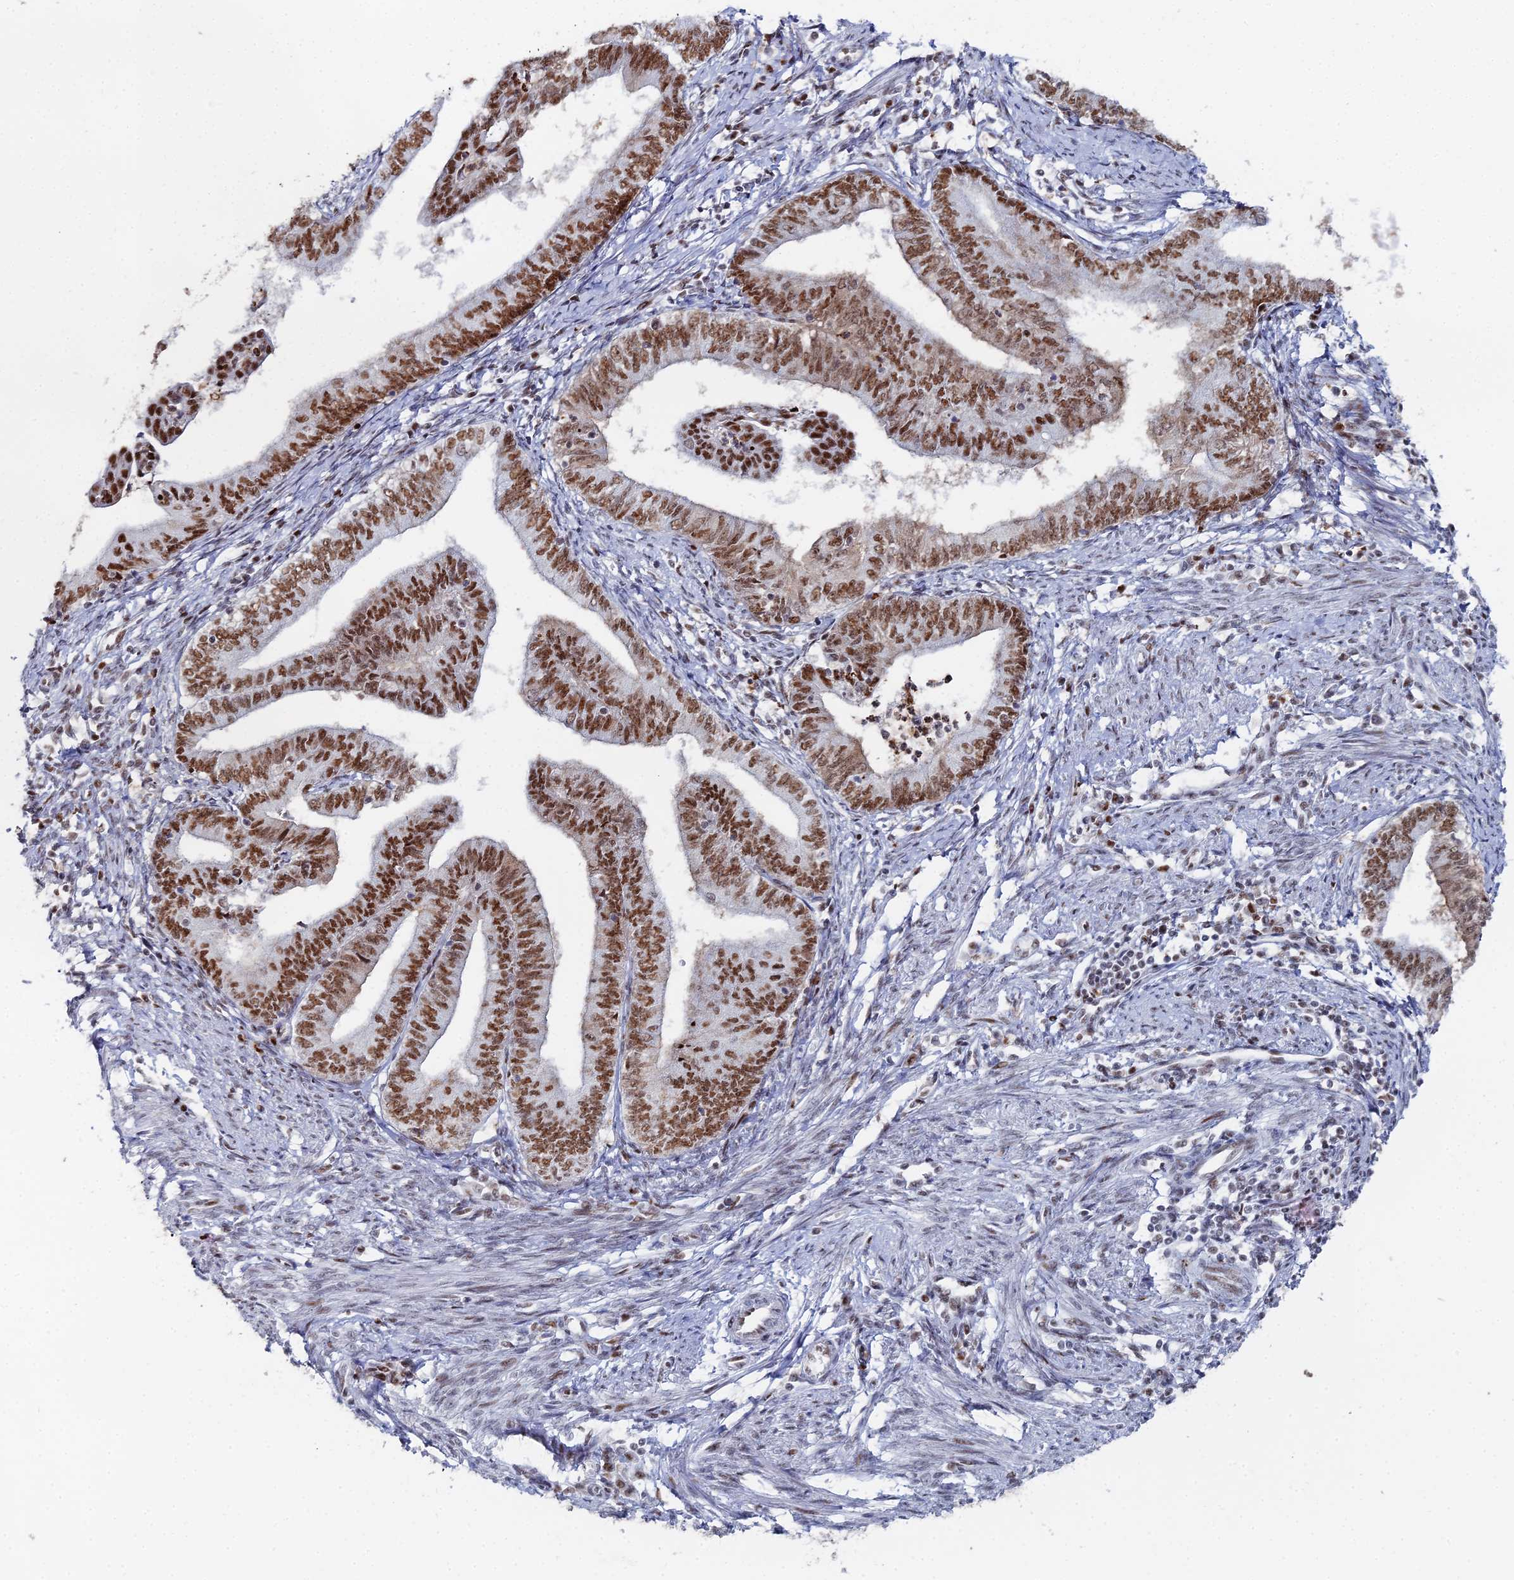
{"staining": {"intensity": "moderate", "quantity": ">75%", "location": "nuclear"}, "tissue": "endometrial cancer", "cell_type": "Tumor cells", "image_type": "cancer", "snomed": [{"axis": "morphology", "description": "Adenocarcinoma, NOS"}, {"axis": "topography", "description": "Endometrium"}], "caption": "Protein analysis of endometrial cancer (adenocarcinoma) tissue demonstrates moderate nuclear positivity in about >75% of tumor cells. The protein of interest is stained brown, and the nuclei are stained in blue (DAB IHC with brightfield microscopy, high magnification).", "gene": "GSC2", "patient": {"sex": "female", "age": 66}}